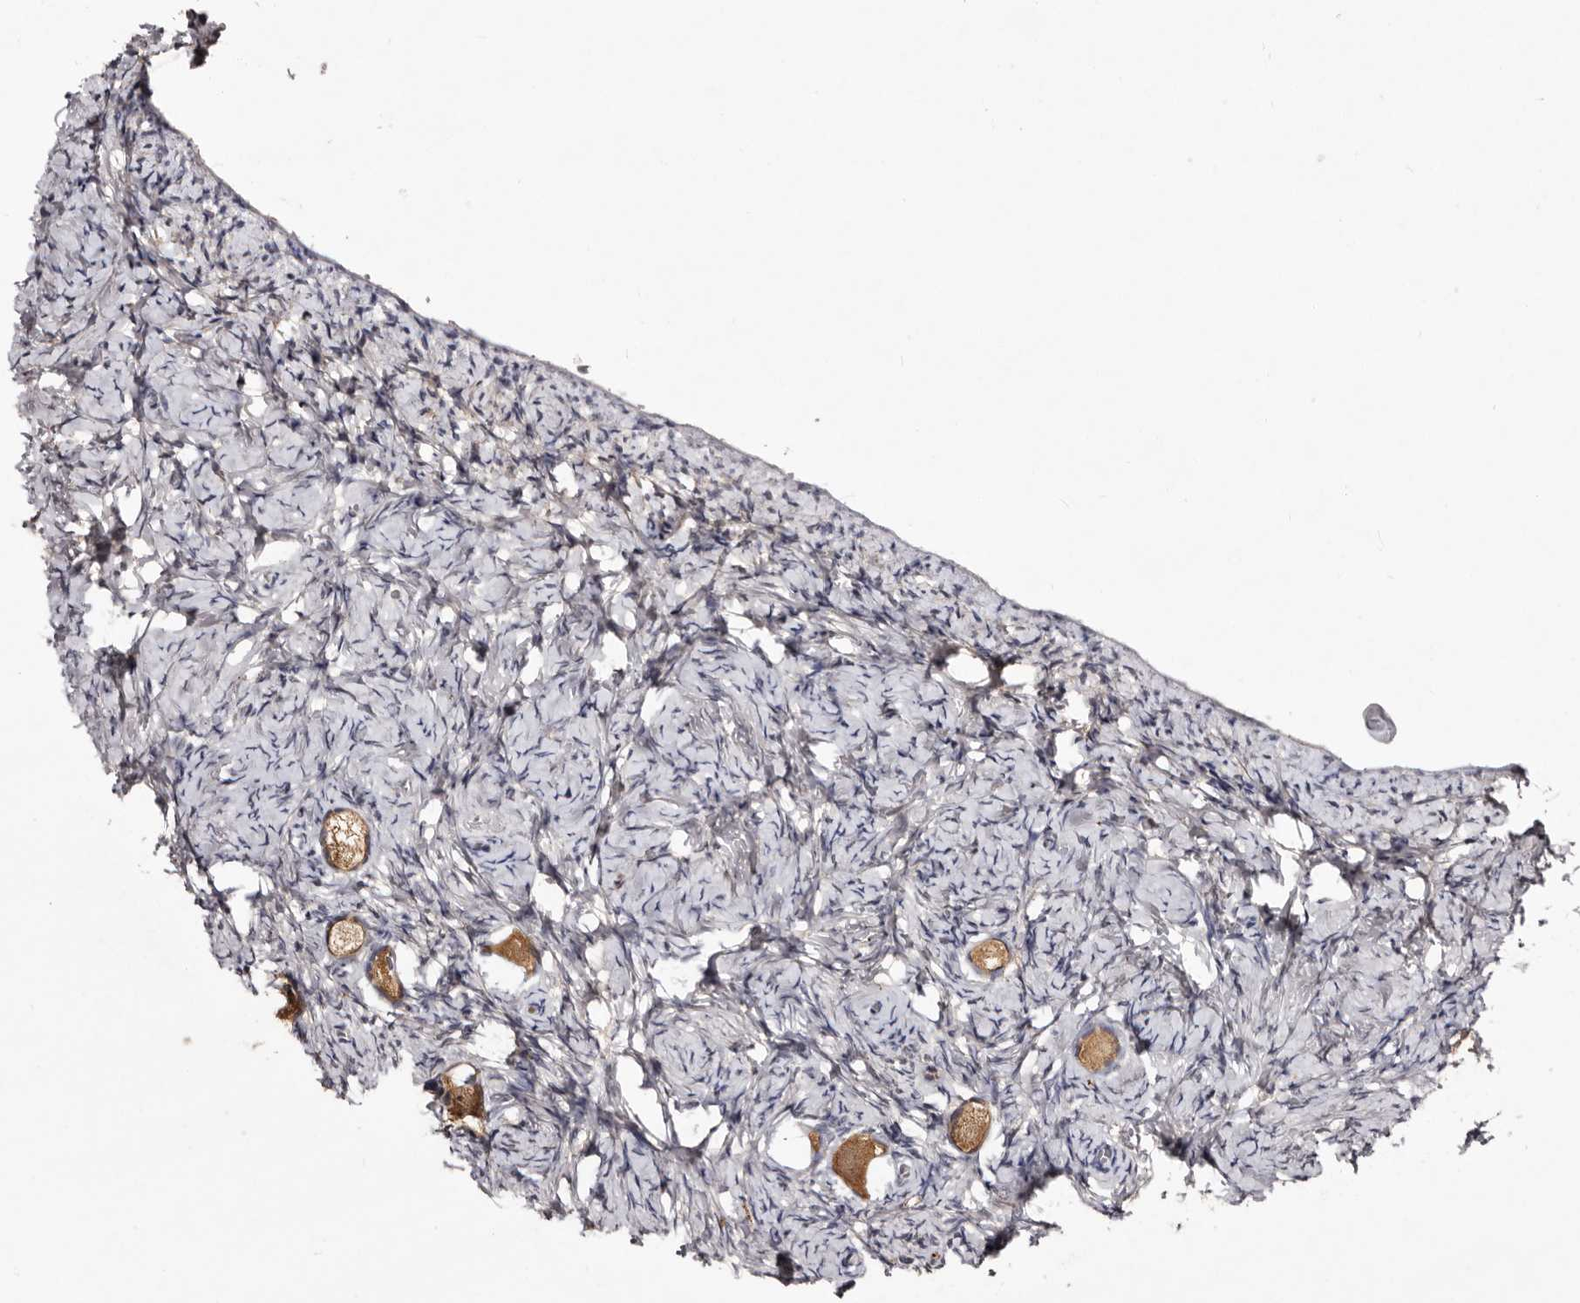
{"staining": {"intensity": "moderate", "quantity": ">75%", "location": "cytoplasmic/membranous"}, "tissue": "ovary", "cell_type": "Follicle cells", "image_type": "normal", "snomed": [{"axis": "morphology", "description": "Normal tissue, NOS"}, {"axis": "topography", "description": "Ovary"}], "caption": "IHC of benign human ovary exhibits medium levels of moderate cytoplasmic/membranous staining in about >75% of follicle cells.", "gene": "LANCL2", "patient": {"sex": "female", "age": 27}}